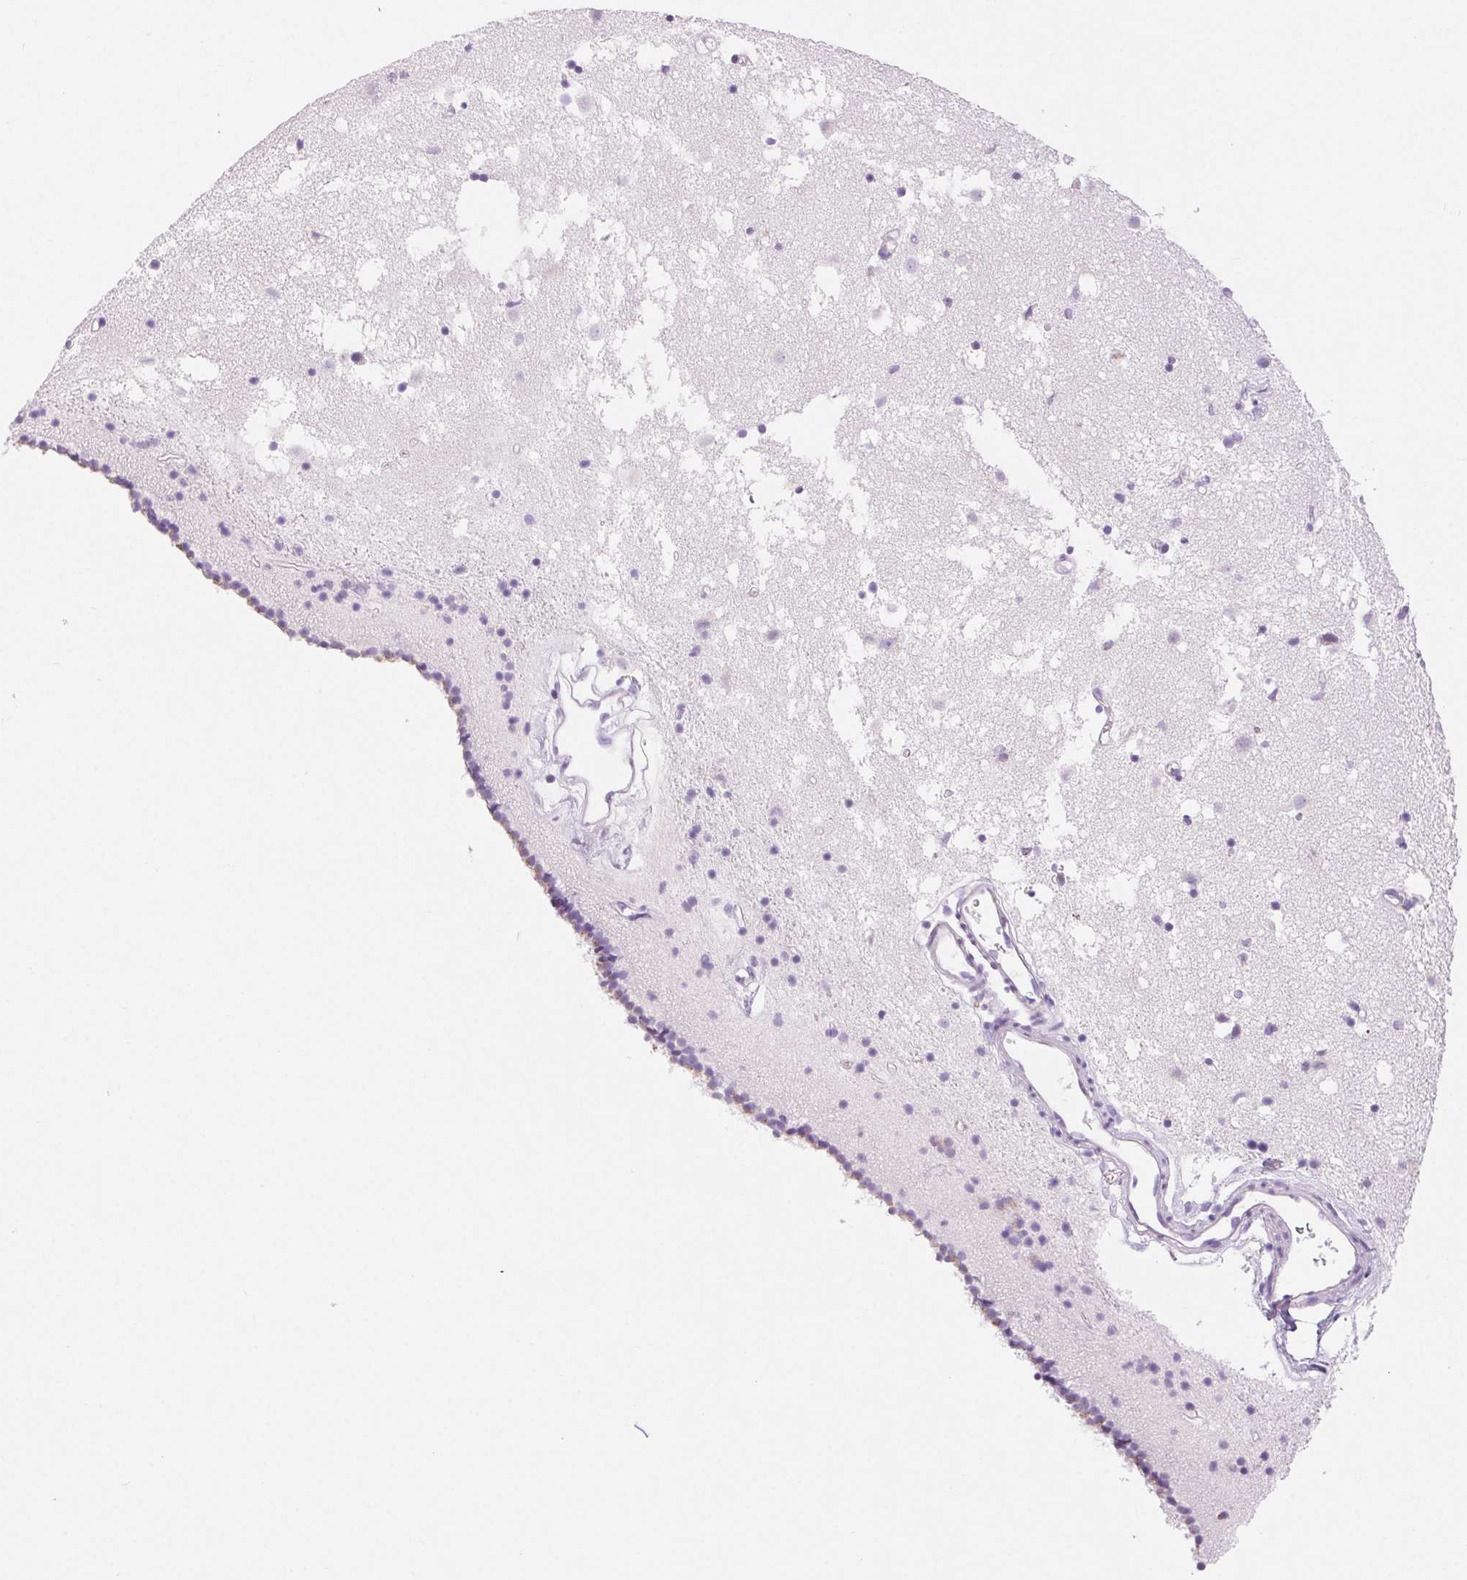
{"staining": {"intensity": "negative", "quantity": "none", "location": "none"}, "tissue": "caudate", "cell_type": "Glial cells", "image_type": "normal", "snomed": [{"axis": "morphology", "description": "Normal tissue, NOS"}, {"axis": "topography", "description": "Lateral ventricle wall"}], "caption": "IHC of benign caudate displays no positivity in glial cells.", "gene": "SERPINB3", "patient": {"sex": "female", "age": 71}}